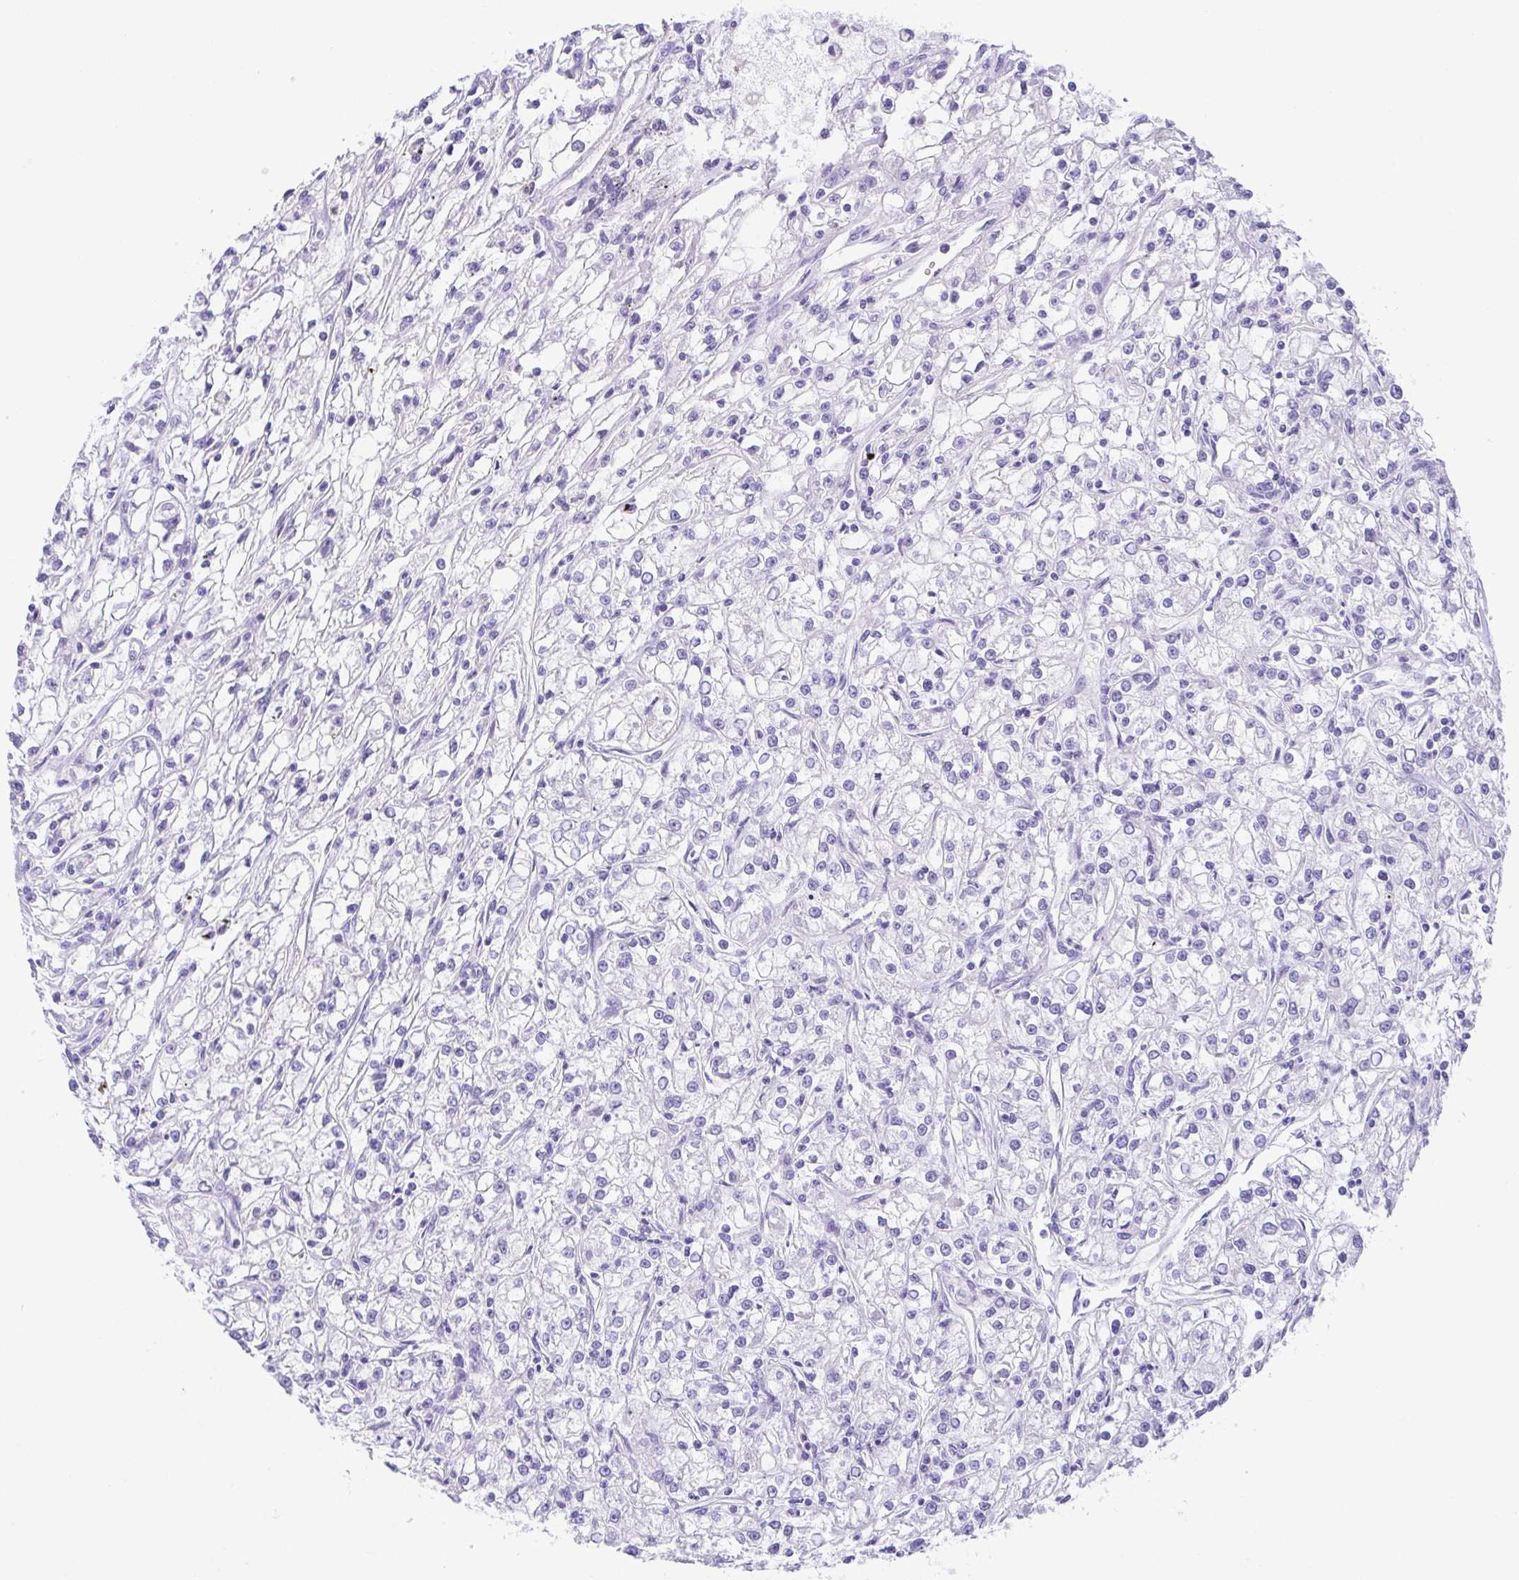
{"staining": {"intensity": "negative", "quantity": "none", "location": "none"}, "tissue": "renal cancer", "cell_type": "Tumor cells", "image_type": "cancer", "snomed": [{"axis": "morphology", "description": "Adenocarcinoma, NOS"}, {"axis": "topography", "description": "Kidney"}], "caption": "High power microscopy image of an immunohistochemistry micrograph of renal cancer (adenocarcinoma), revealing no significant staining in tumor cells. Brightfield microscopy of immunohistochemistry (IHC) stained with DAB (brown) and hematoxylin (blue), captured at high magnification.", "gene": "LUZP4", "patient": {"sex": "female", "age": 59}}